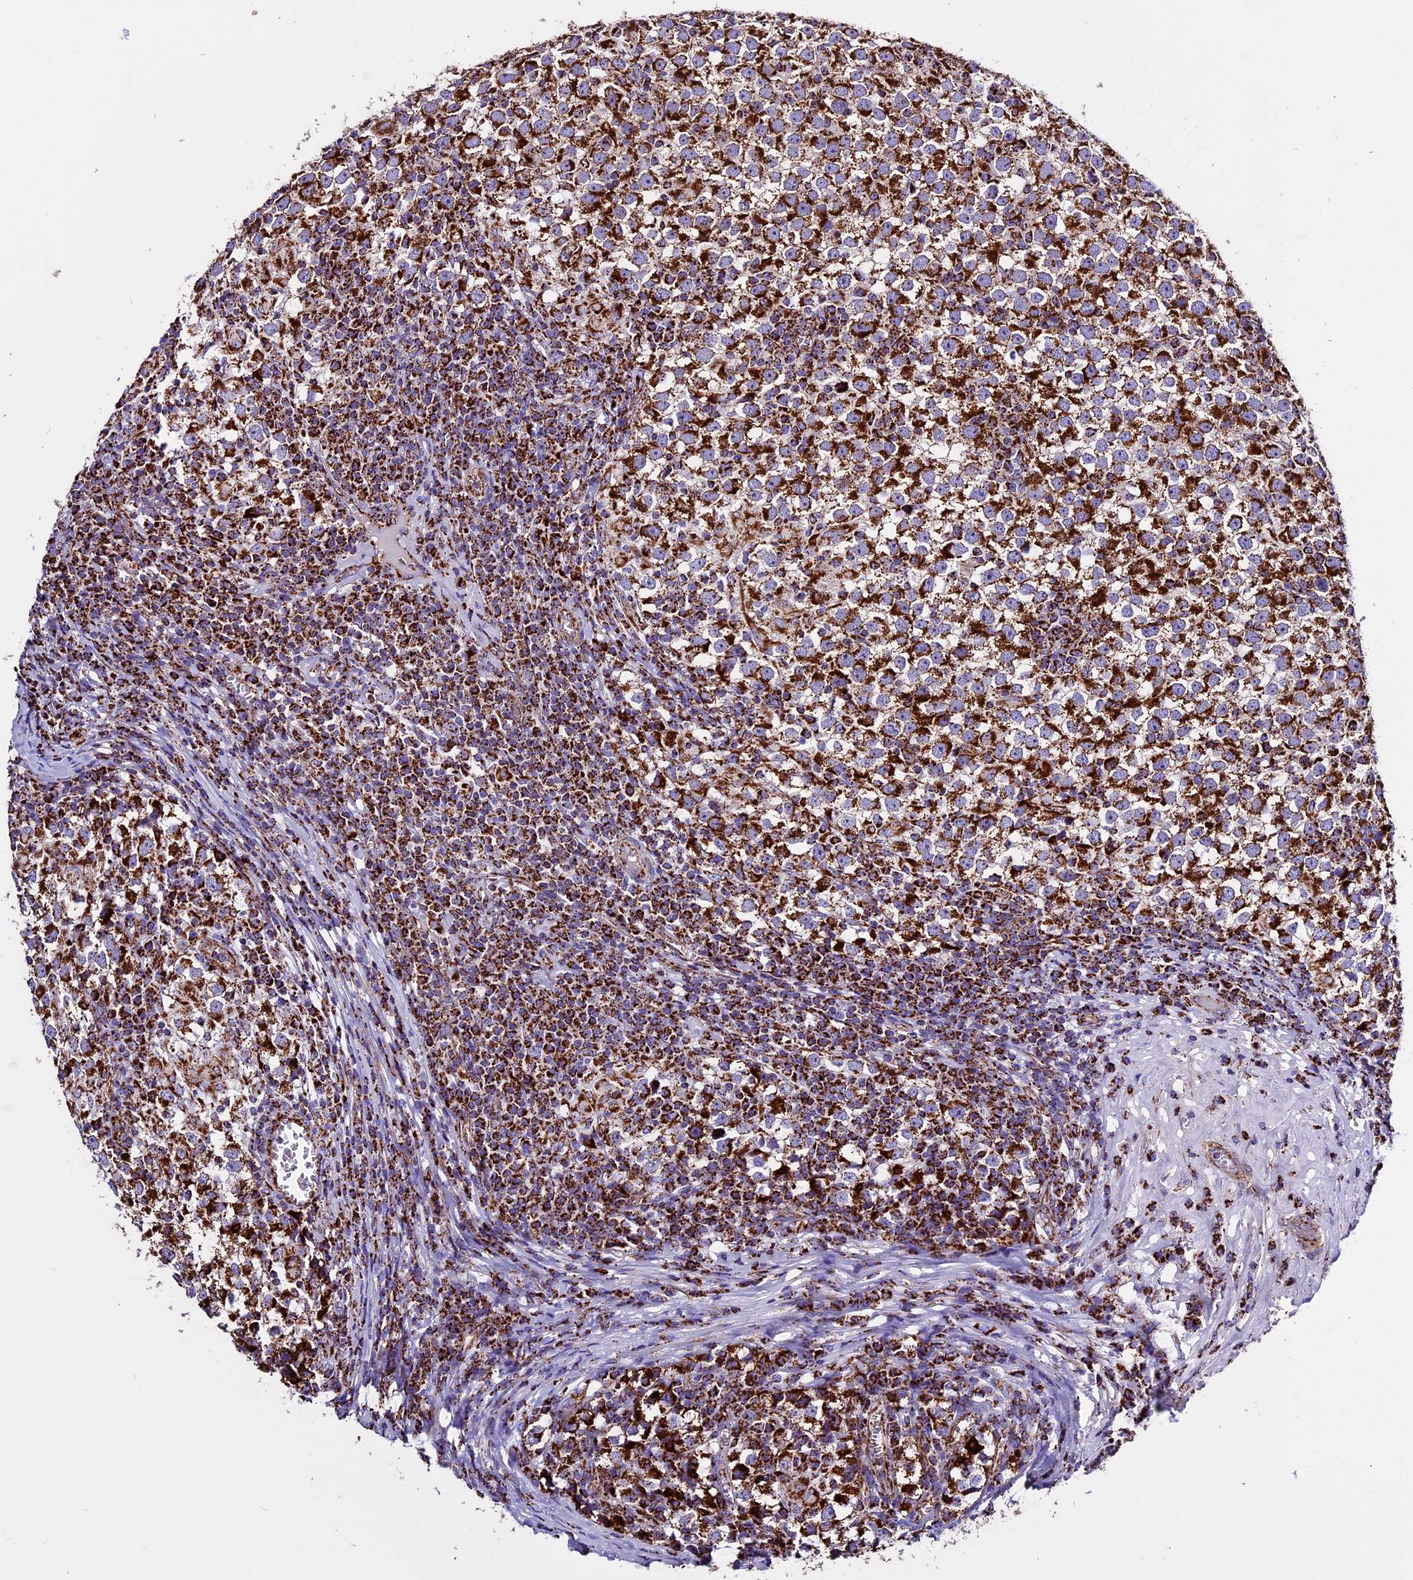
{"staining": {"intensity": "strong", "quantity": ">75%", "location": "cytoplasmic/membranous"}, "tissue": "testis cancer", "cell_type": "Tumor cells", "image_type": "cancer", "snomed": [{"axis": "morphology", "description": "Seminoma, NOS"}, {"axis": "topography", "description": "Testis"}], "caption": "Protein expression analysis of testis seminoma demonstrates strong cytoplasmic/membranous positivity in approximately >75% of tumor cells.", "gene": "CX3CL1", "patient": {"sex": "male", "age": 65}}